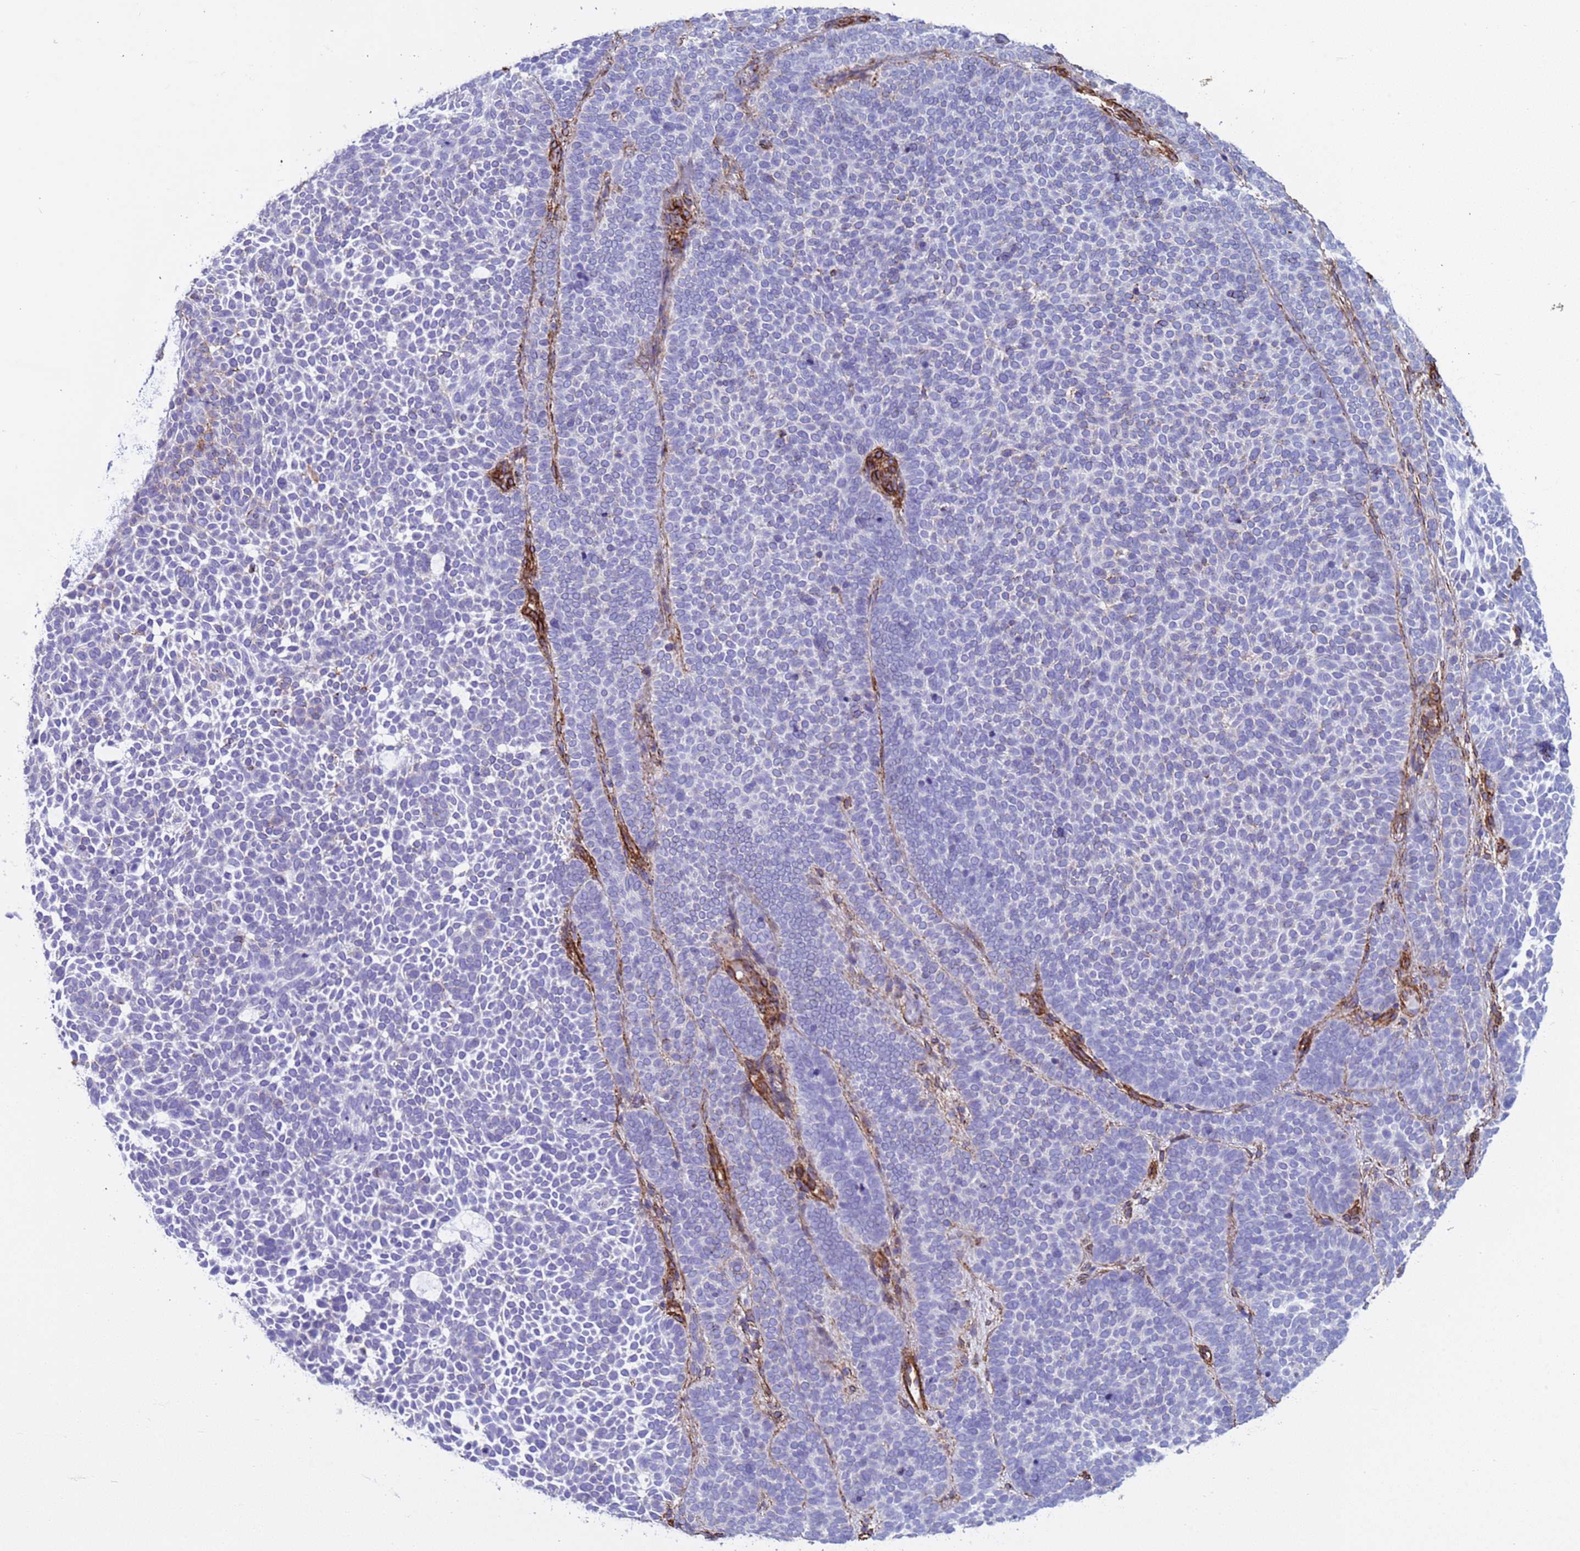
{"staining": {"intensity": "negative", "quantity": "none", "location": "none"}, "tissue": "skin cancer", "cell_type": "Tumor cells", "image_type": "cancer", "snomed": [{"axis": "morphology", "description": "Basal cell carcinoma"}, {"axis": "topography", "description": "Skin"}], "caption": "DAB immunohistochemical staining of skin cancer shows no significant staining in tumor cells.", "gene": "GASK1A", "patient": {"sex": "female", "age": 77}}